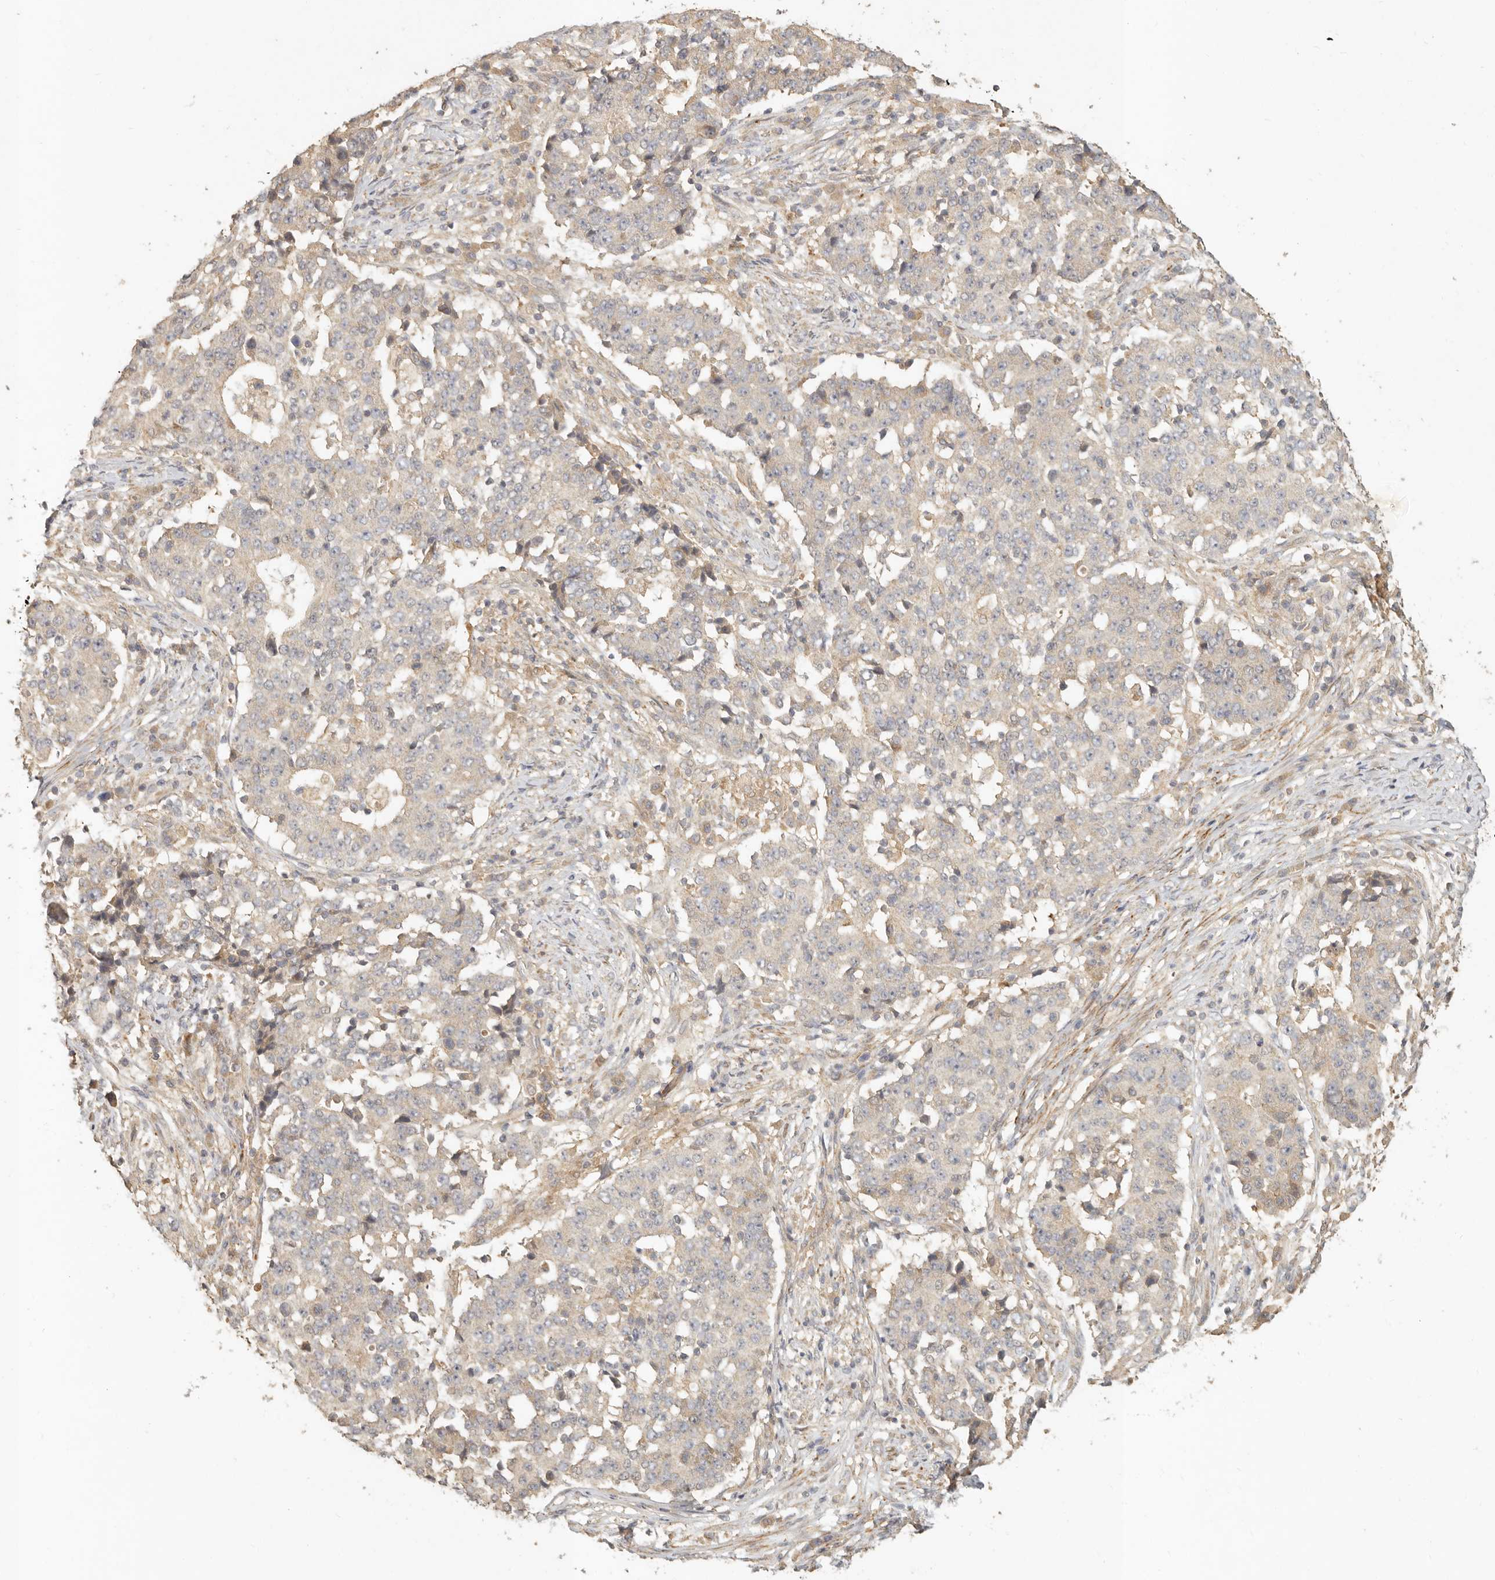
{"staining": {"intensity": "negative", "quantity": "none", "location": "none"}, "tissue": "stomach cancer", "cell_type": "Tumor cells", "image_type": "cancer", "snomed": [{"axis": "morphology", "description": "Adenocarcinoma, NOS"}, {"axis": "topography", "description": "Stomach"}], "caption": "Tumor cells are negative for protein expression in human adenocarcinoma (stomach). (Brightfield microscopy of DAB (3,3'-diaminobenzidine) IHC at high magnification).", "gene": "VIPR1", "patient": {"sex": "male", "age": 59}}